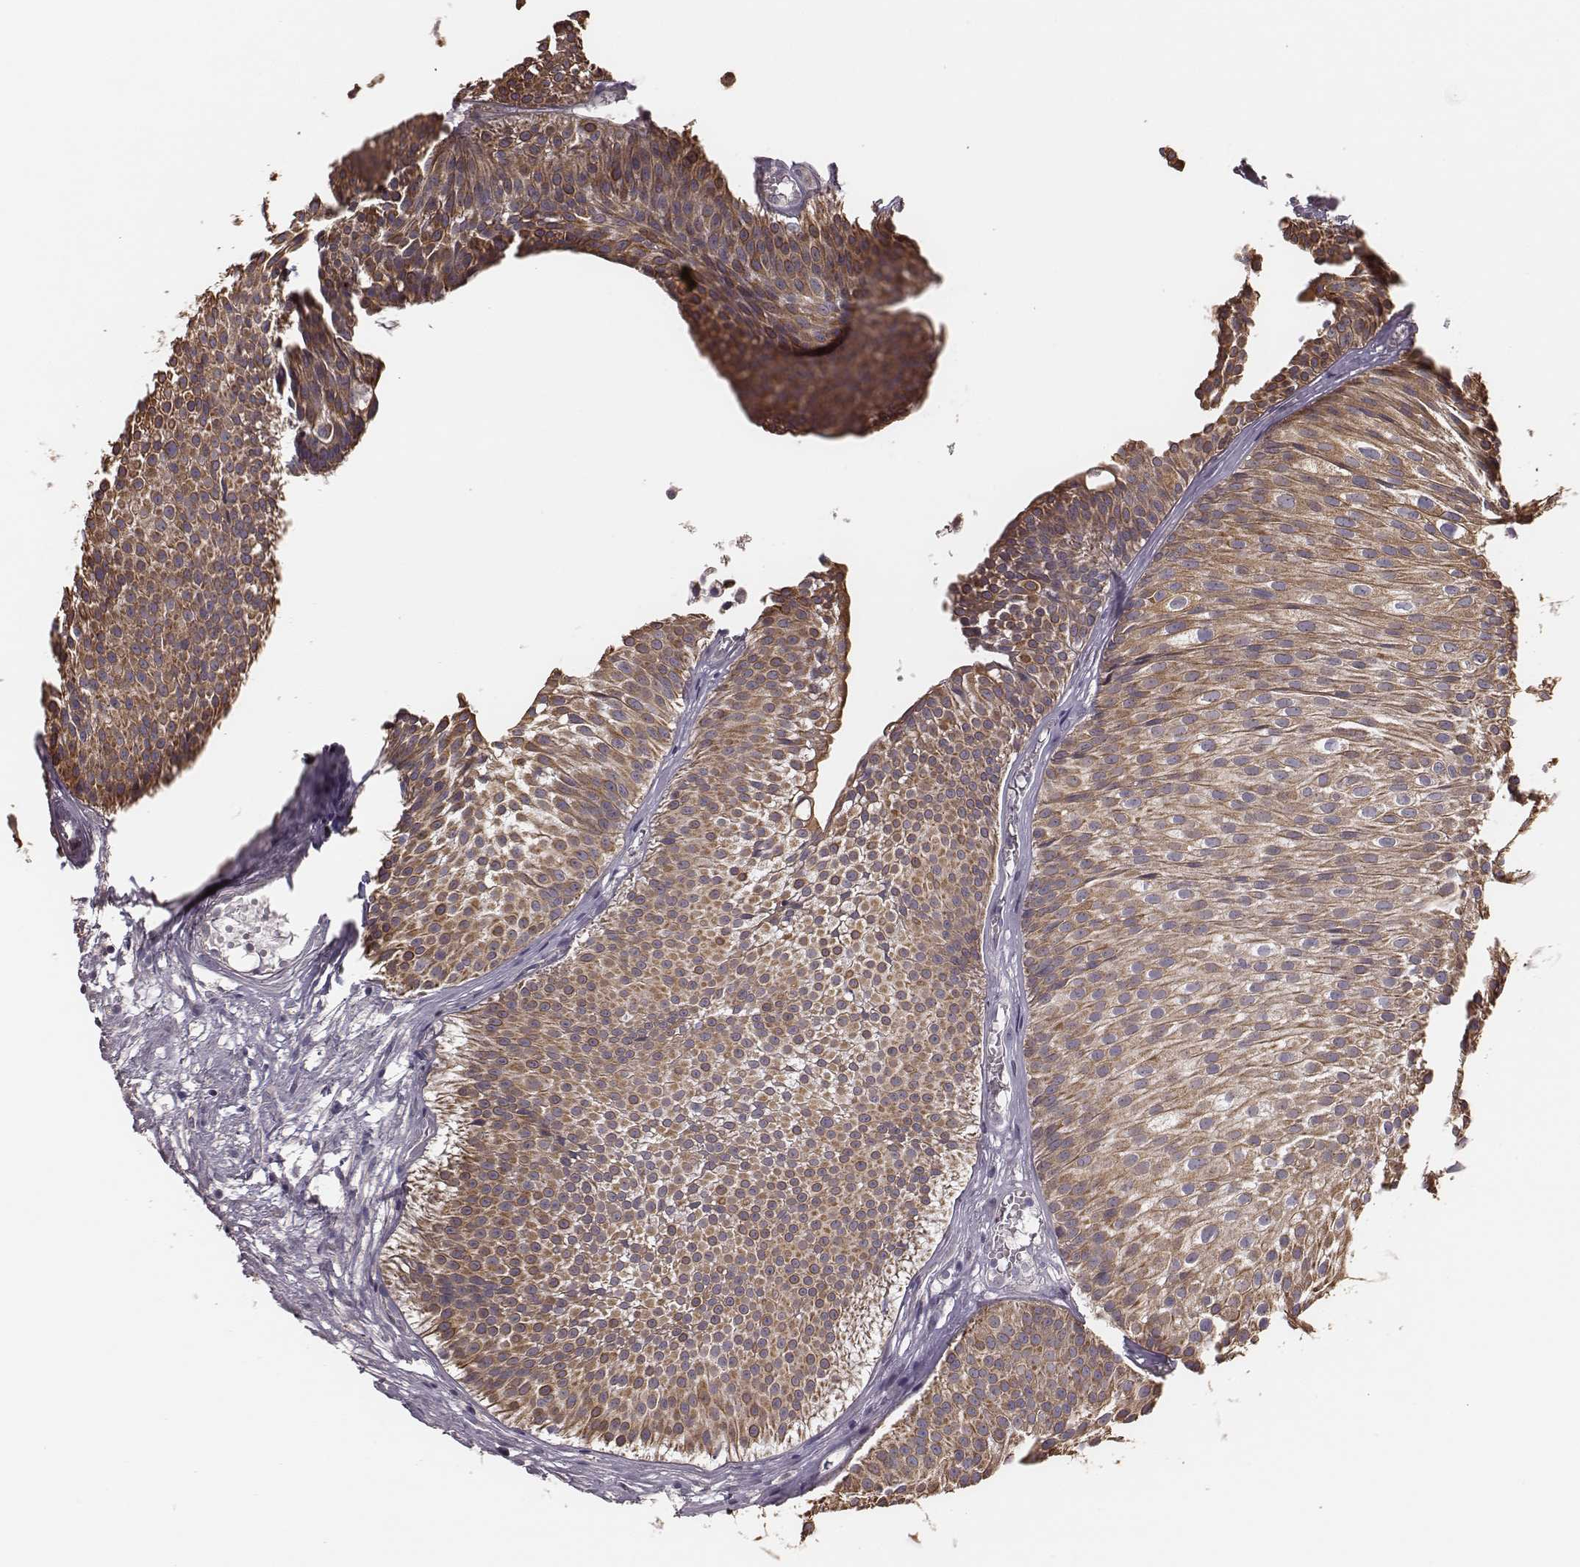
{"staining": {"intensity": "moderate", "quantity": ">75%", "location": "cytoplasmic/membranous"}, "tissue": "urothelial cancer", "cell_type": "Tumor cells", "image_type": "cancer", "snomed": [{"axis": "morphology", "description": "Urothelial carcinoma, Low grade"}, {"axis": "topography", "description": "Urinary bladder"}], "caption": "A brown stain labels moderate cytoplasmic/membranous expression of a protein in human urothelial carcinoma (low-grade) tumor cells.", "gene": "HAVCR1", "patient": {"sex": "male", "age": 63}}